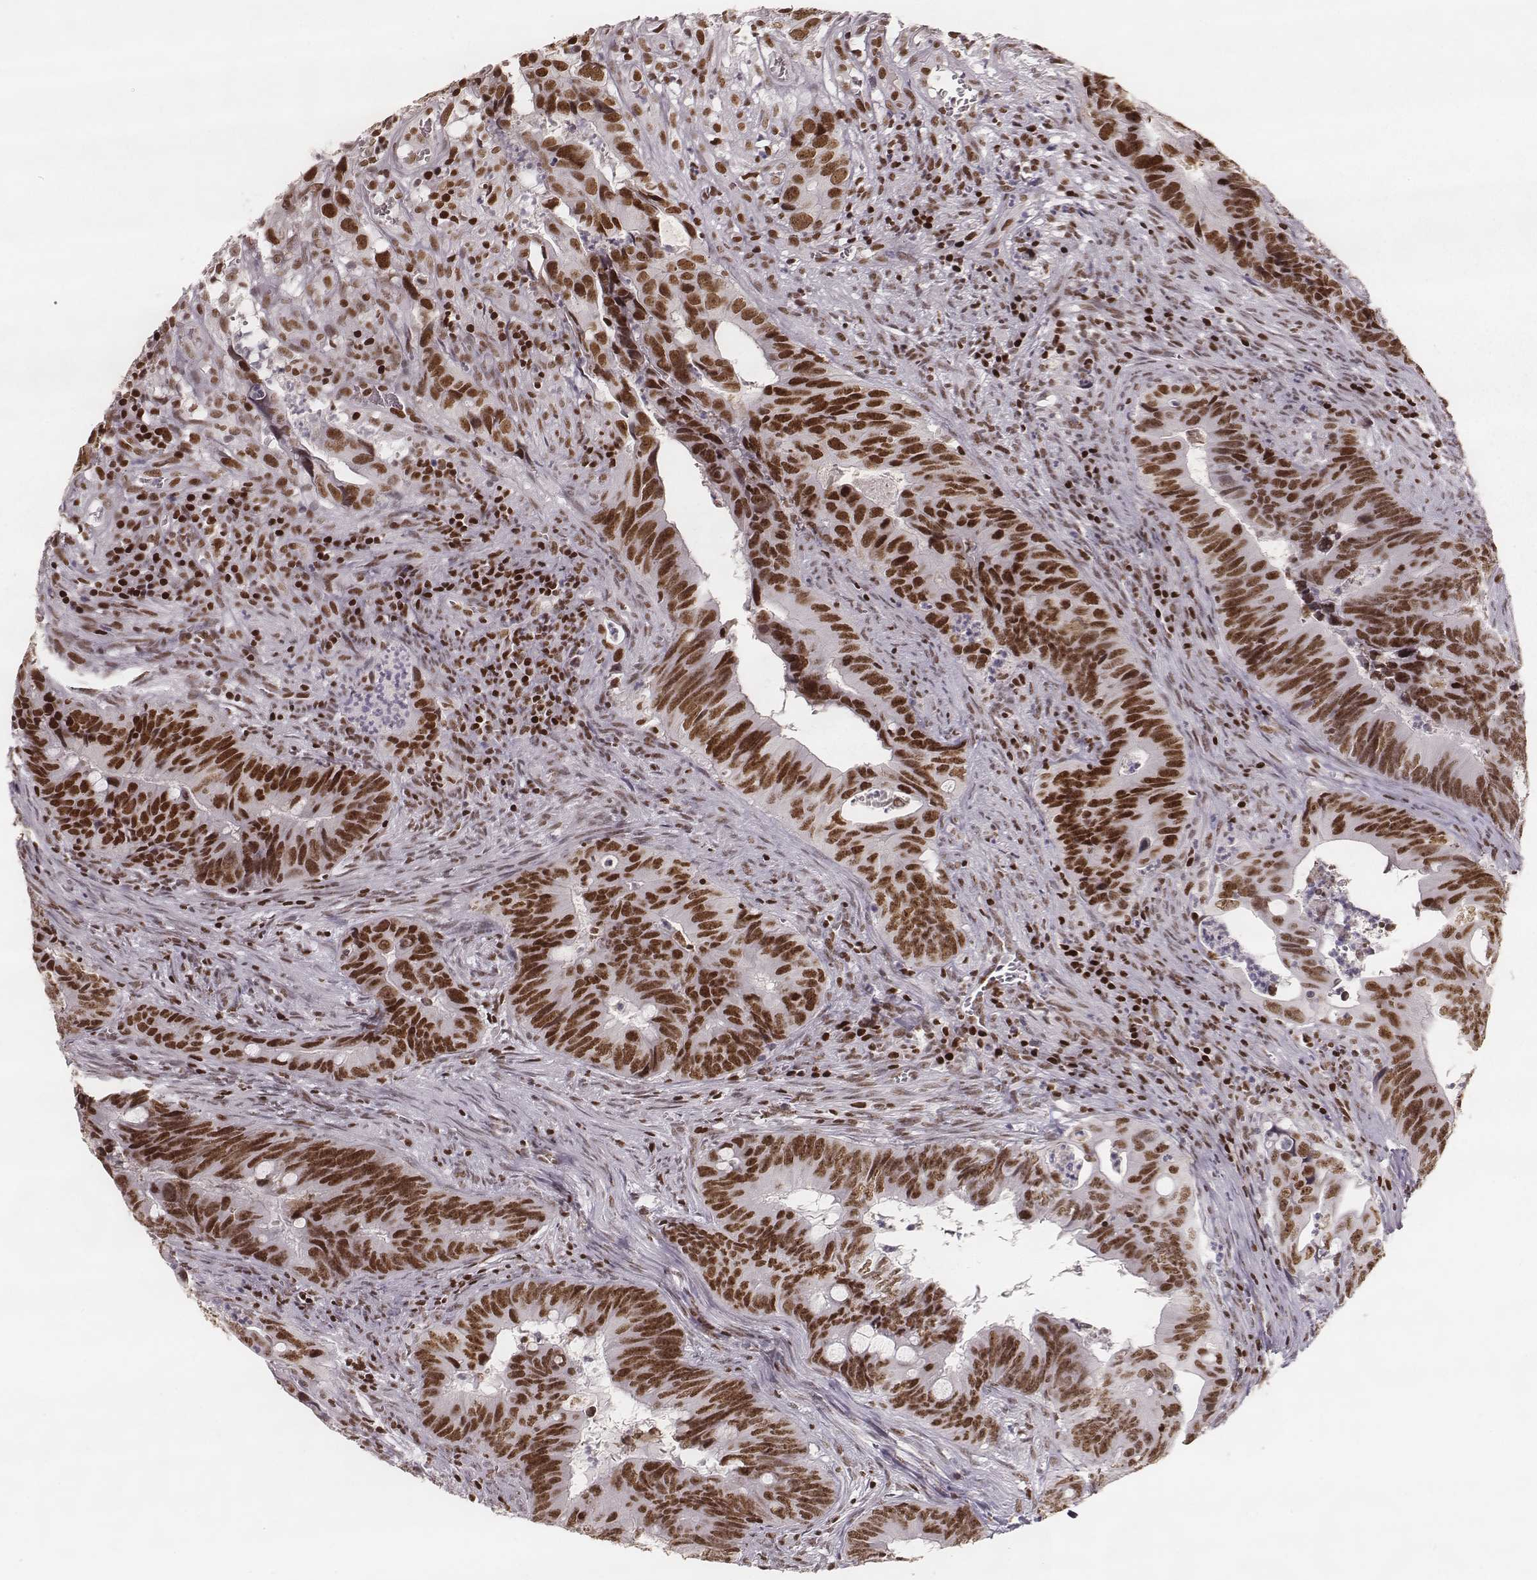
{"staining": {"intensity": "strong", "quantity": ">75%", "location": "nuclear"}, "tissue": "colorectal cancer", "cell_type": "Tumor cells", "image_type": "cancer", "snomed": [{"axis": "morphology", "description": "Adenocarcinoma, NOS"}, {"axis": "topography", "description": "Colon"}], "caption": "Colorectal cancer (adenocarcinoma) stained for a protein shows strong nuclear positivity in tumor cells.", "gene": "PARP1", "patient": {"sex": "female", "age": 82}}